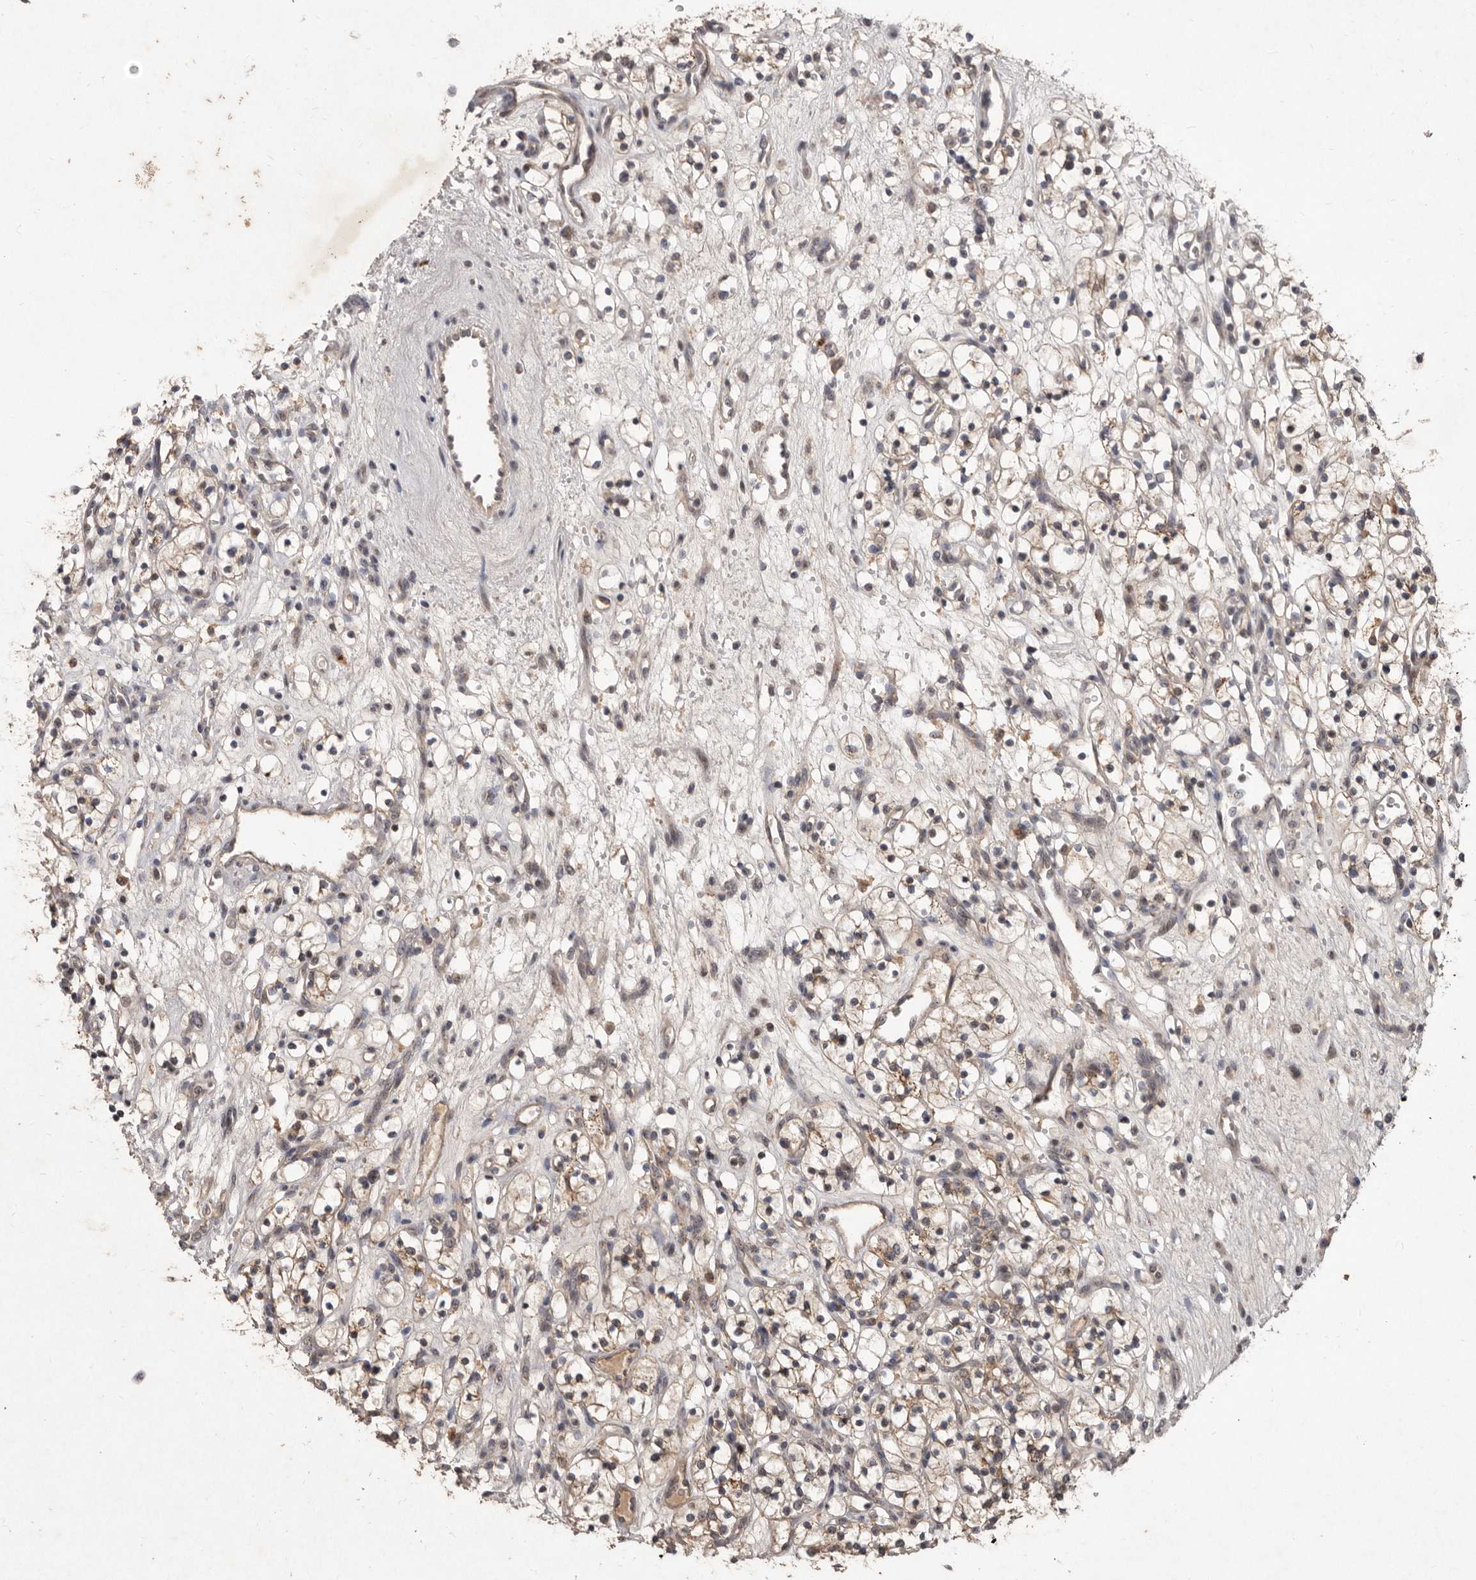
{"staining": {"intensity": "weak", "quantity": ">75%", "location": "cytoplasmic/membranous"}, "tissue": "renal cancer", "cell_type": "Tumor cells", "image_type": "cancer", "snomed": [{"axis": "morphology", "description": "Adenocarcinoma, NOS"}, {"axis": "topography", "description": "Kidney"}], "caption": "Adenocarcinoma (renal) stained for a protein (brown) shows weak cytoplasmic/membranous positive positivity in about >75% of tumor cells.", "gene": "FLAD1", "patient": {"sex": "female", "age": 57}}